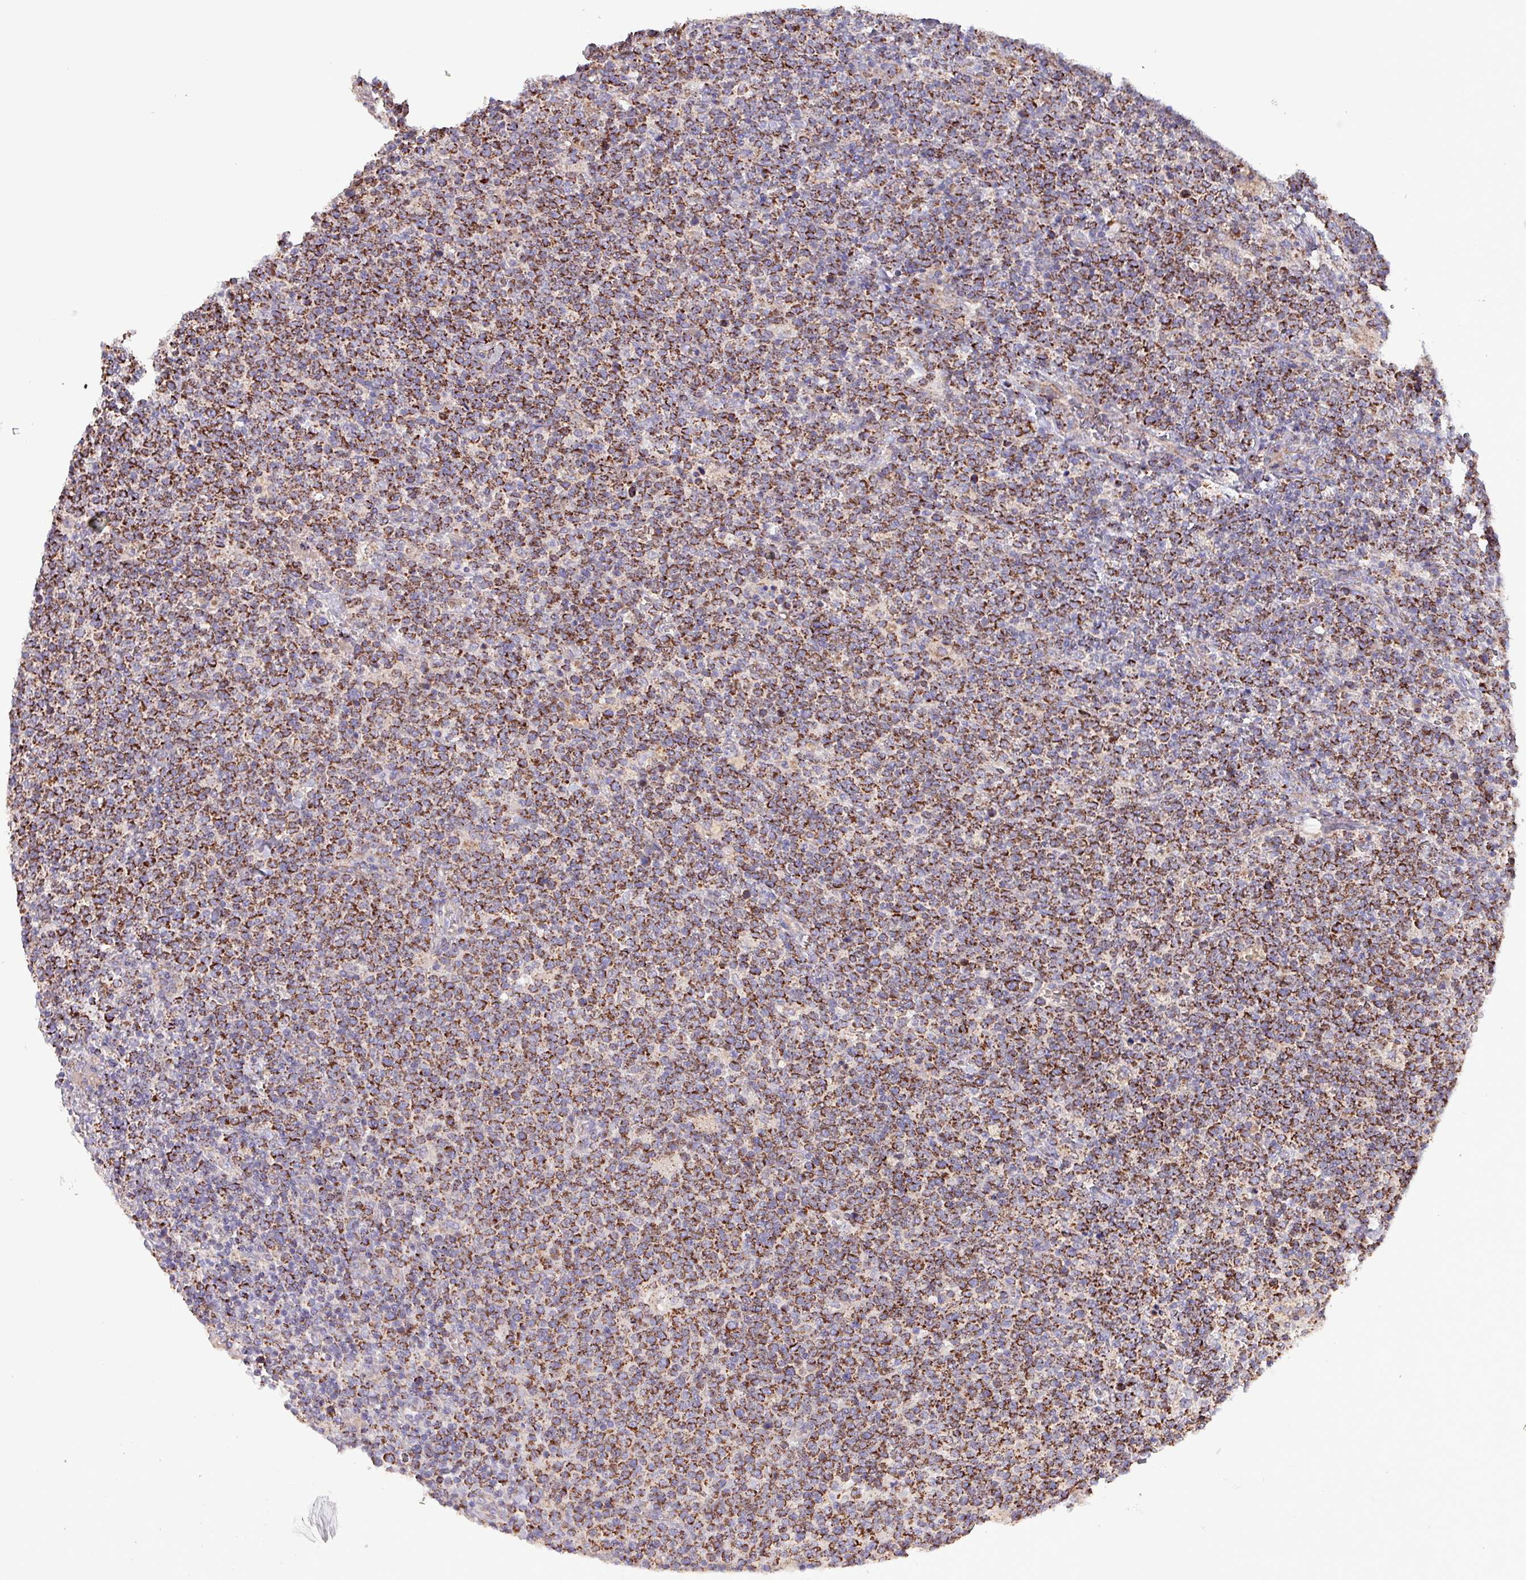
{"staining": {"intensity": "strong", "quantity": ">75%", "location": "cytoplasmic/membranous"}, "tissue": "lymphoma", "cell_type": "Tumor cells", "image_type": "cancer", "snomed": [{"axis": "morphology", "description": "Malignant lymphoma, non-Hodgkin's type, High grade"}, {"axis": "topography", "description": "Lymph node"}], "caption": "The histopathology image demonstrates staining of lymphoma, revealing strong cytoplasmic/membranous protein positivity (brown color) within tumor cells.", "gene": "ZNF322", "patient": {"sex": "male", "age": 61}}